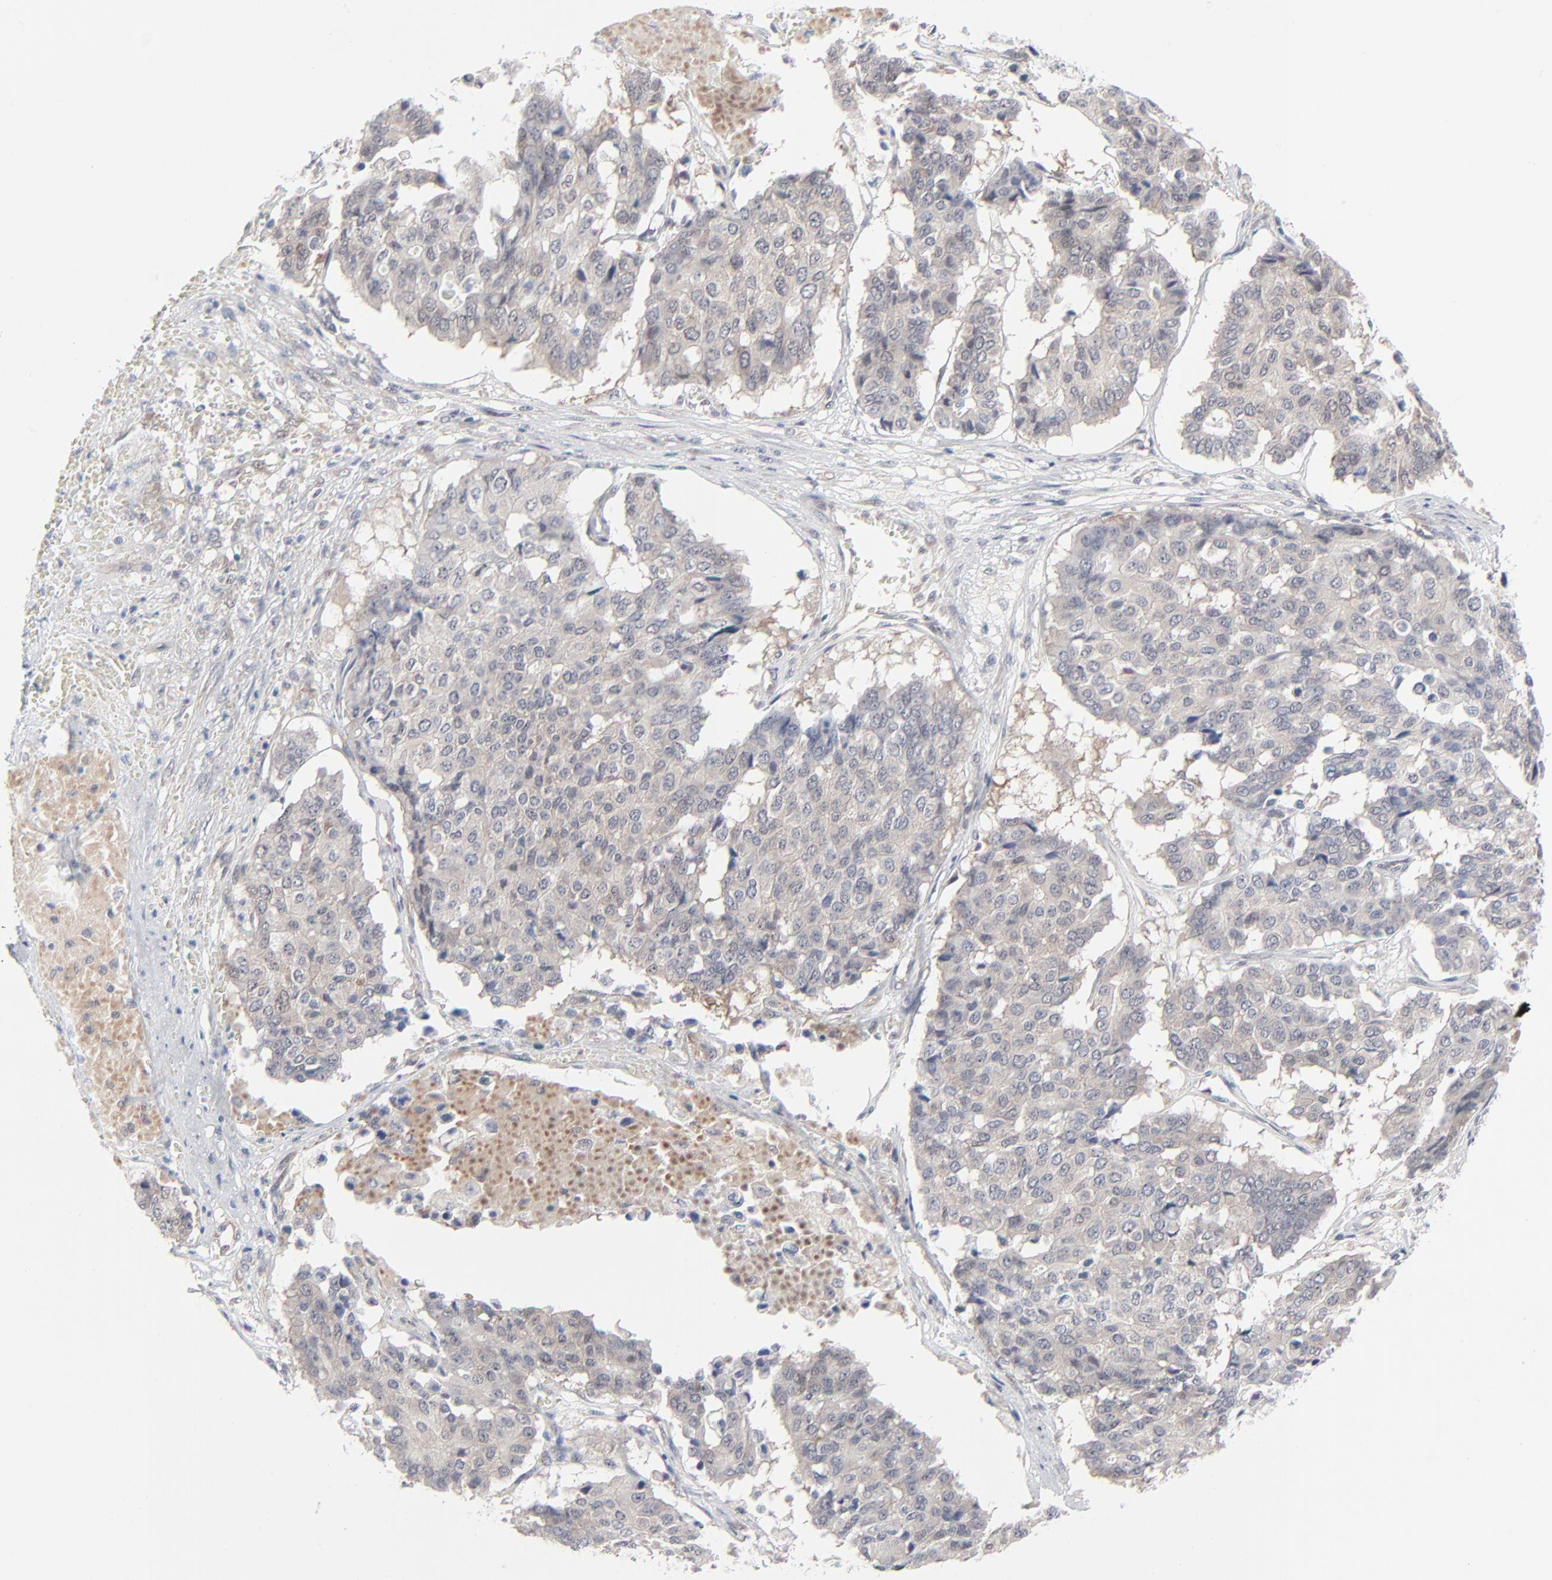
{"staining": {"intensity": "negative", "quantity": "none", "location": "none"}, "tissue": "pancreatic cancer", "cell_type": "Tumor cells", "image_type": "cancer", "snomed": [{"axis": "morphology", "description": "Adenocarcinoma, NOS"}, {"axis": "topography", "description": "Pancreas"}], "caption": "Tumor cells show no significant positivity in adenocarcinoma (pancreatic).", "gene": "RPS6KB1", "patient": {"sex": "male", "age": 50}}